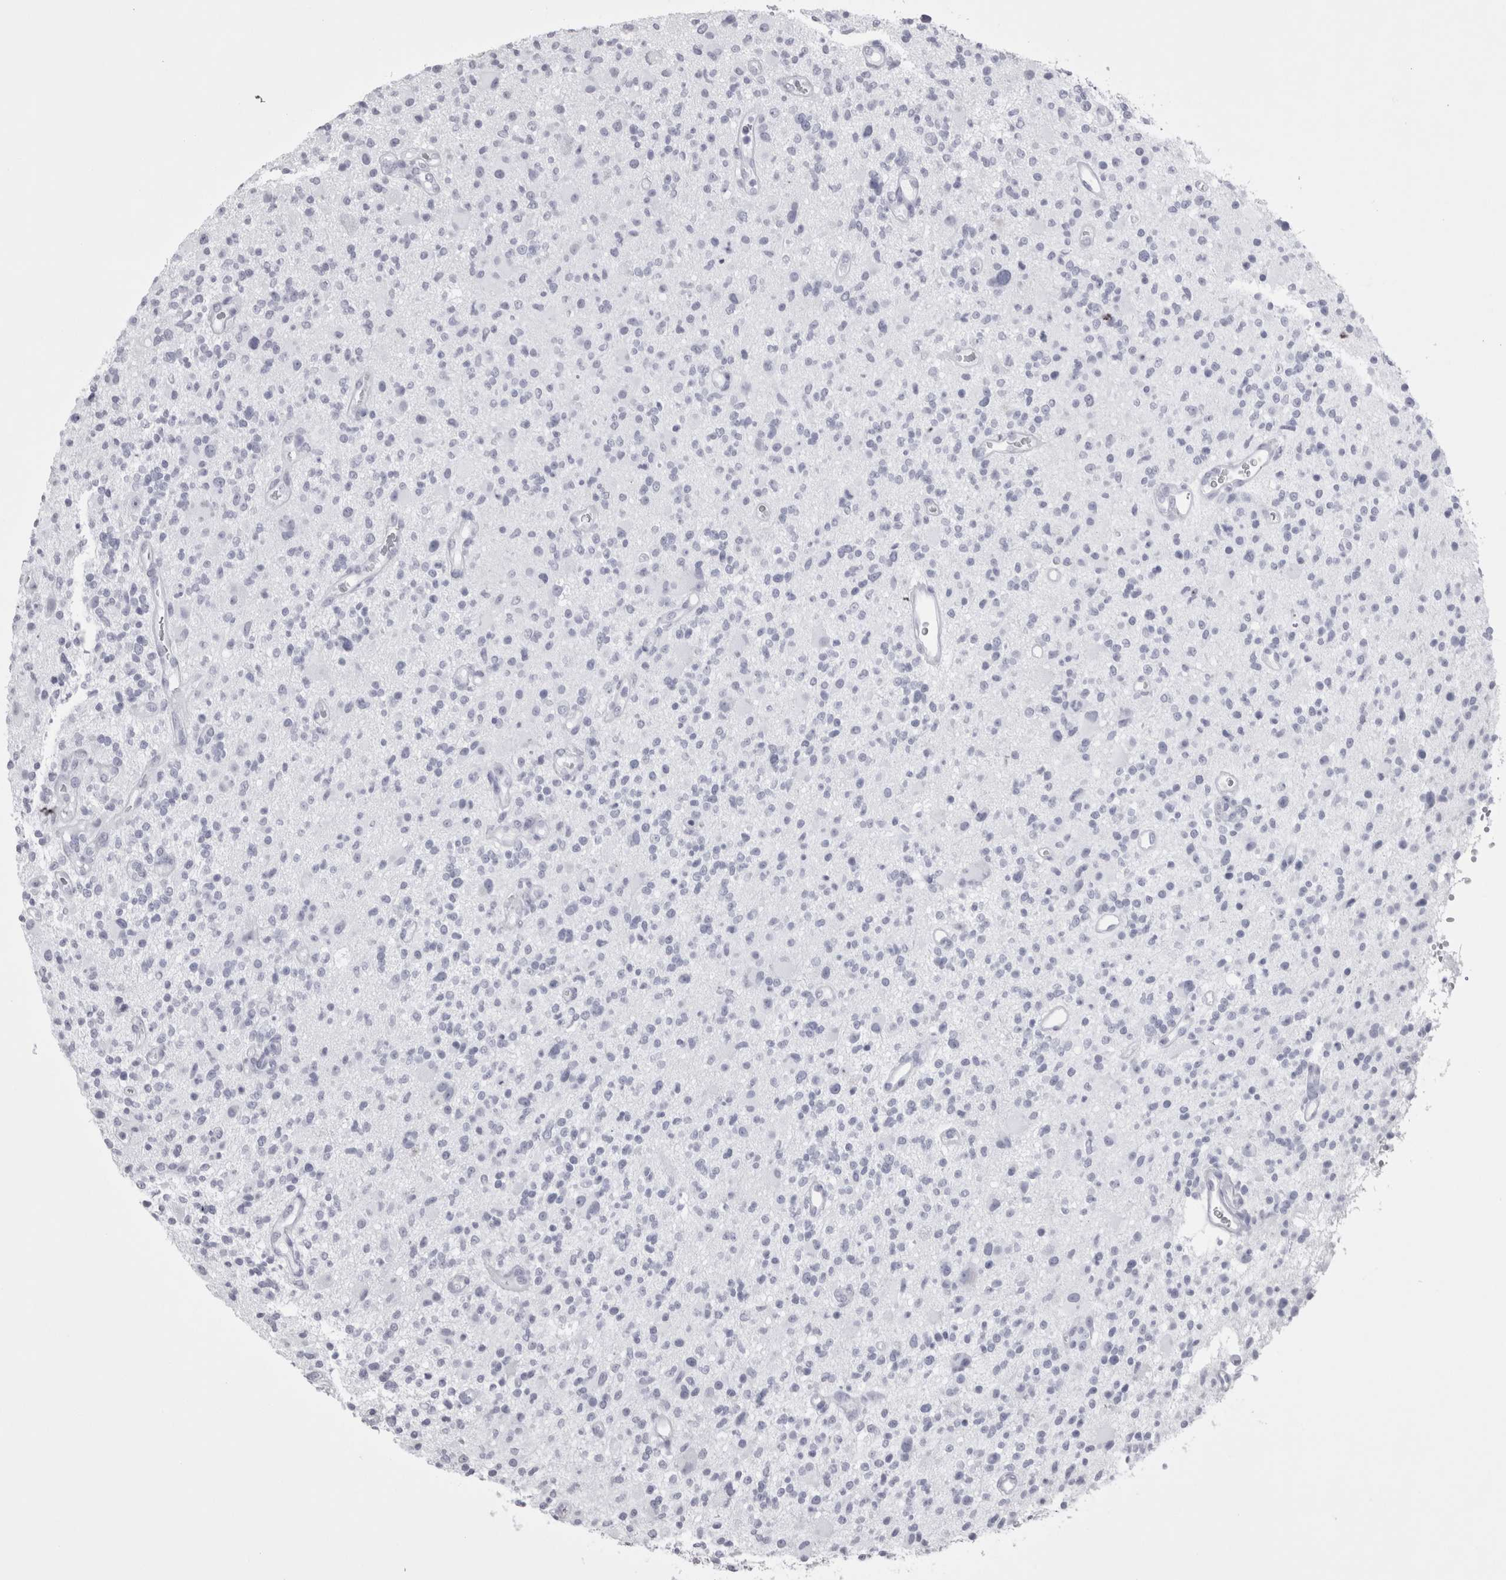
{"staining": {"intensity": "negative", "quantity": "none", "location": "none"}, "tissue": "glioma", "cell_type": "Tumor cells", "image_type": "cancer", "snomed": [{"axis": "morphology", "description": "Glioma, malignant, High grade"}, {"axis": "topography", "description": "Brain"}], "caption": "Malignant glioma (high-grade) was stained to show a protein in brown. There is no significant positivity in tumor cells. (Brightfield microscopy of DAB (3,3'-diaminobenzidine) immunohistochemistry at high magnification).", "gene": "SKAP1", "patient": {"sex": "male", "age": 48}}